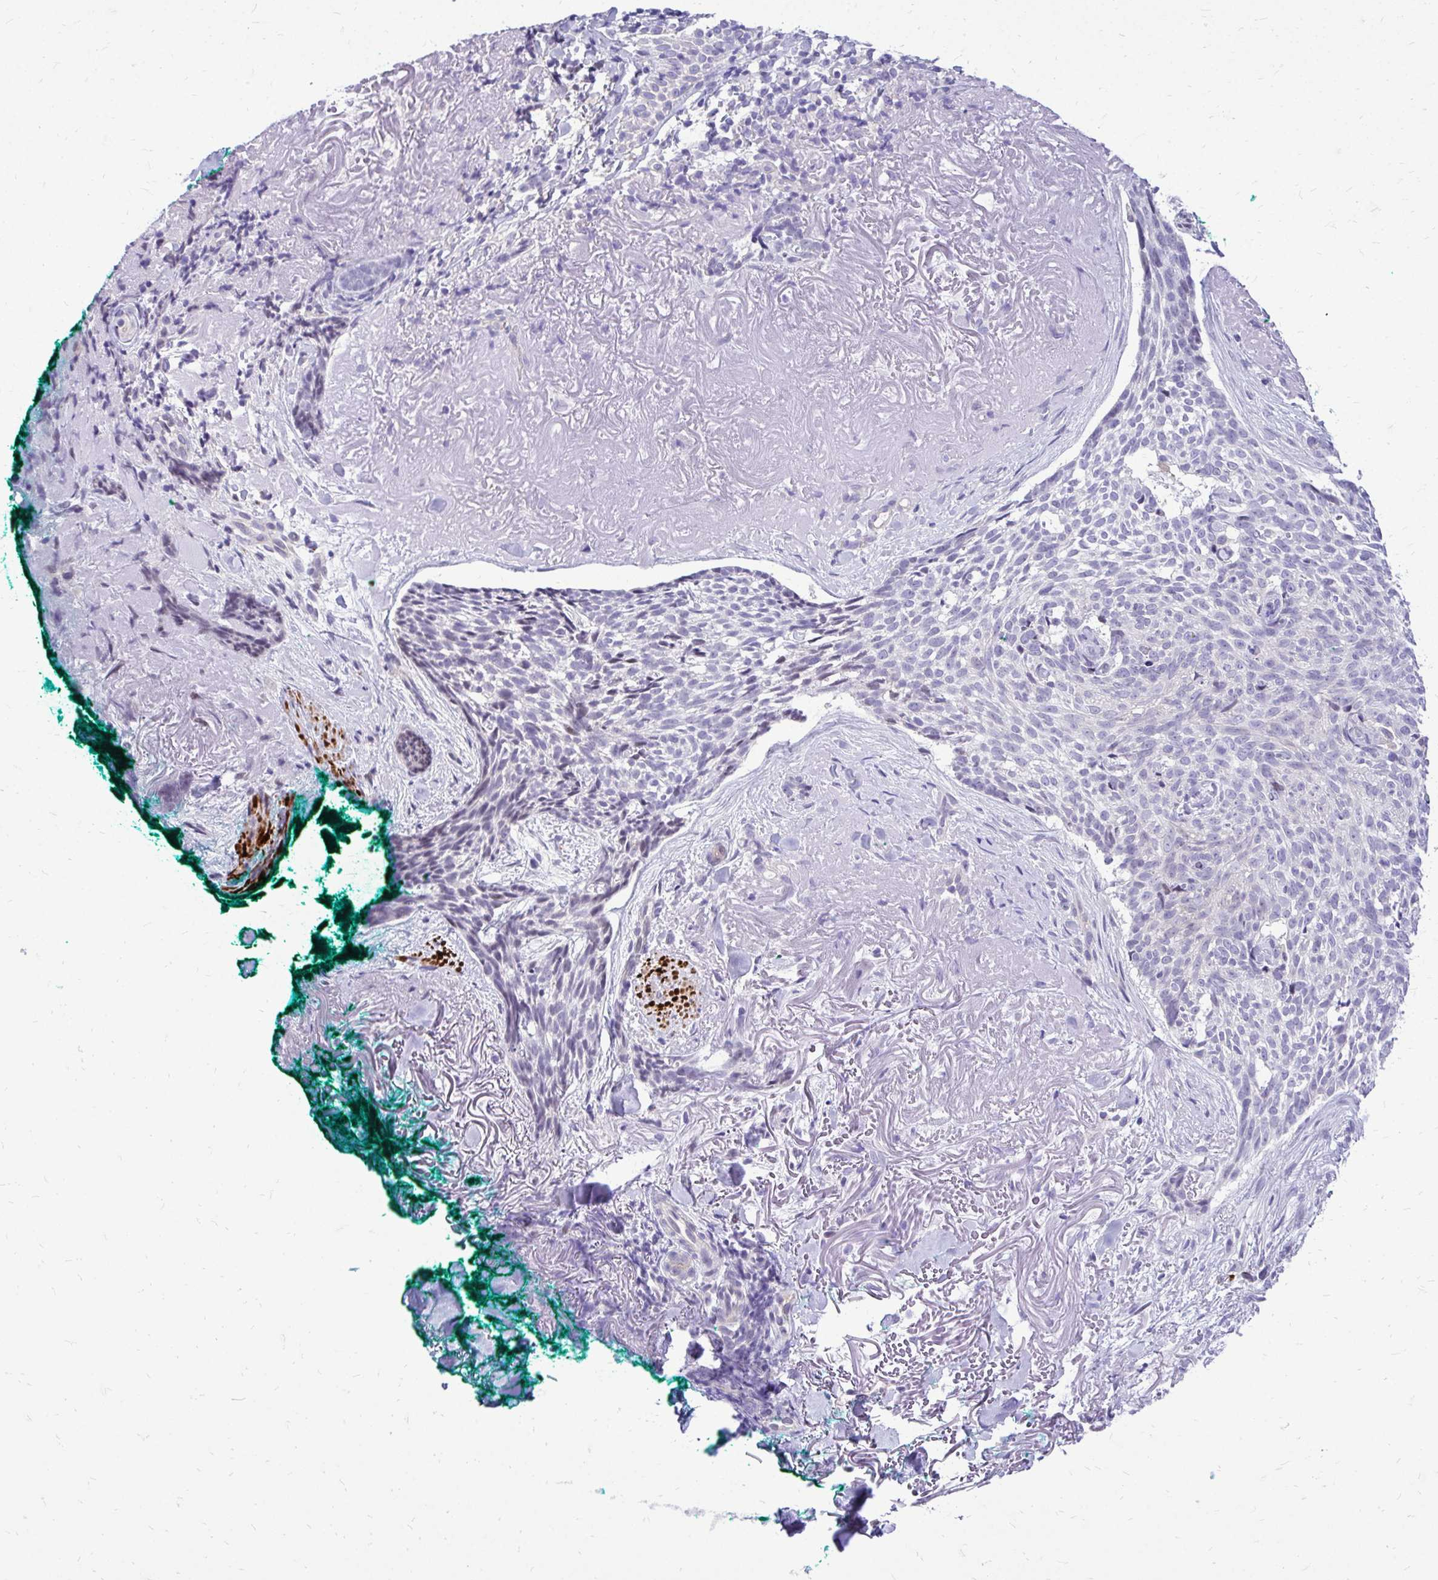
{"staining": {"intensity": "negative", "quantity": "none", "location": "none"}, "tissue": "skin cancer", "cell_type": "Tumor cells", "image_type": "cancer", "snomed": [{"axis": "morphology", "description": "Basal cell carcinoma"}, {"axis": "topography", "description": "Skin"}, {"axis": "topography", "description": "Skin of face"}], "caption": "DAB (3,3'-diaminobenzidine) immunohistochemical staining of skin basal cell carcinoma displays no significant positivity in tumor cells. (DAB (3,3'-diaminobenzidine) IHC, high magnification).", "gene": "ZSWIM9", "patient": {"sex": "female", "age": 95}}